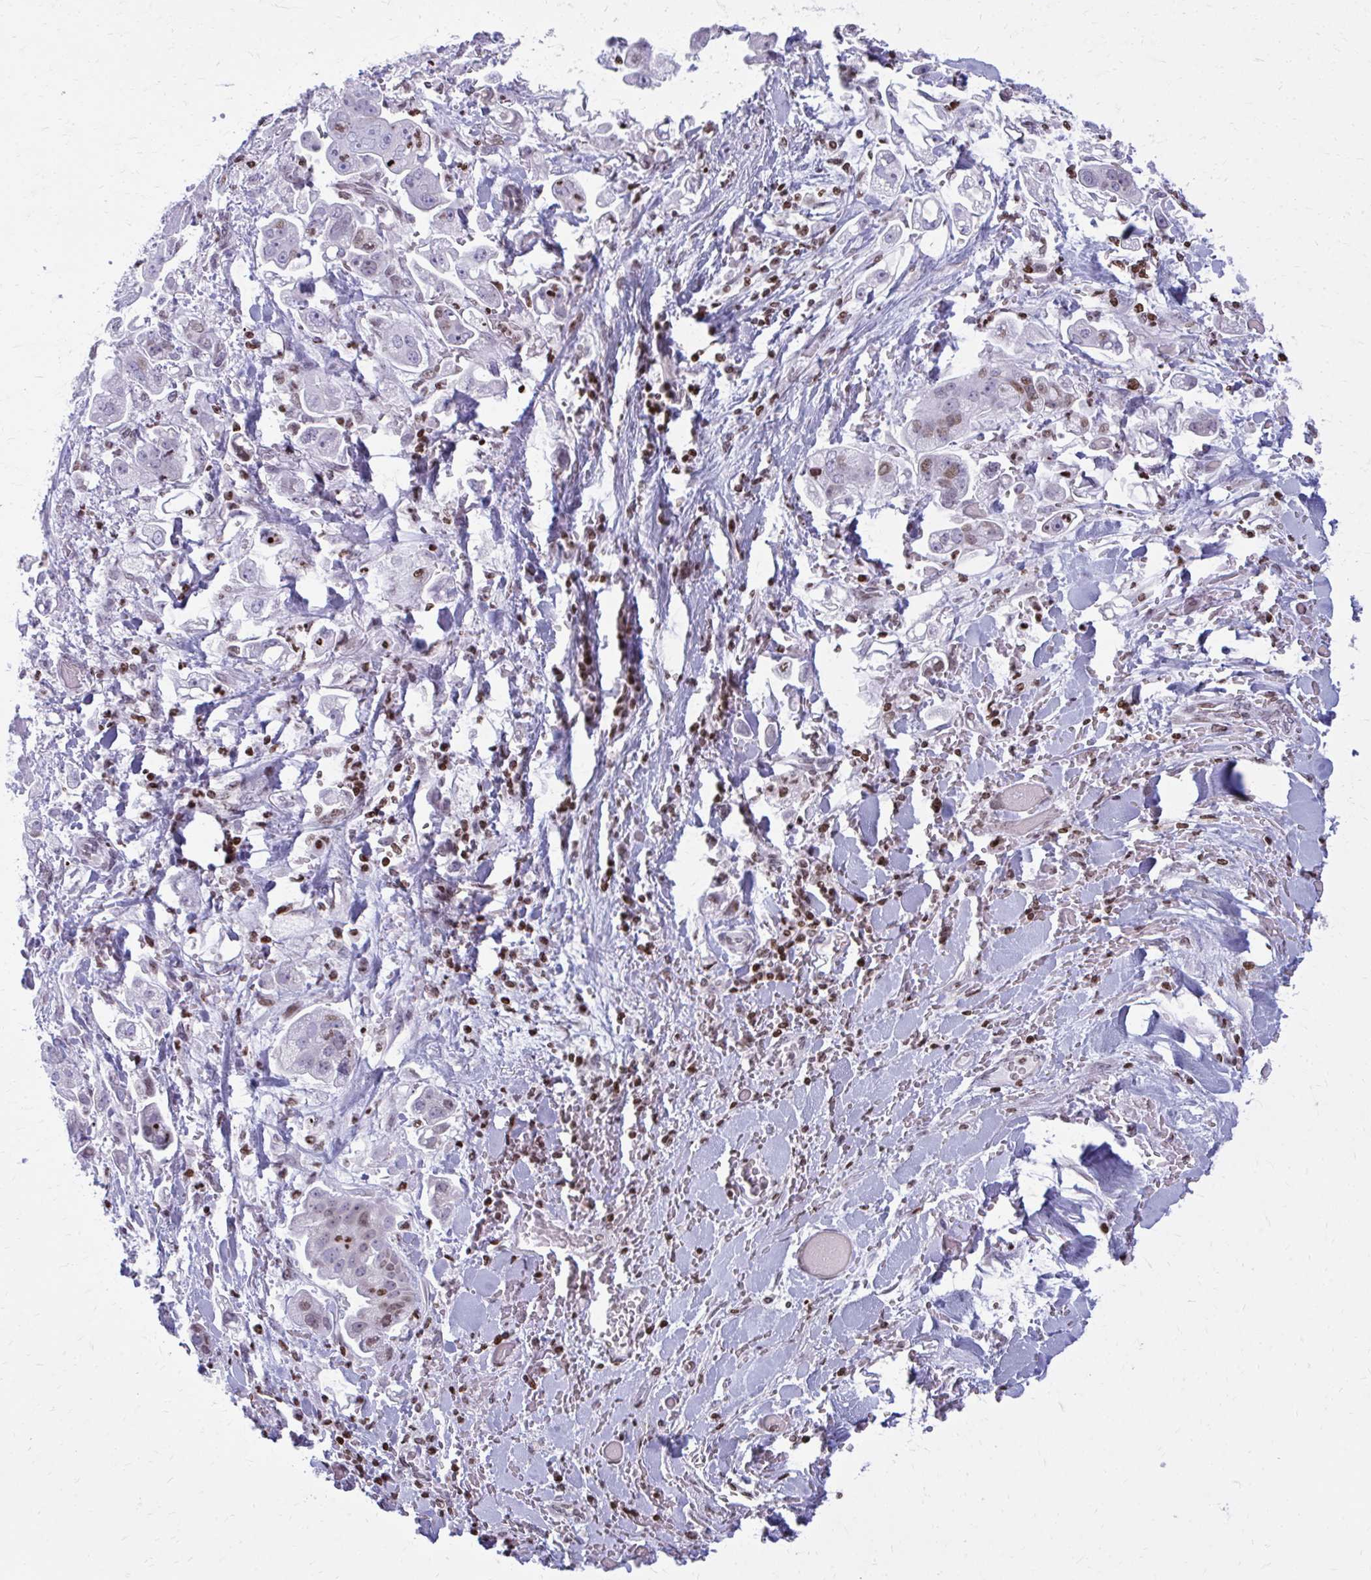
{"staining": {"intensity": "weak", "quantity": "25%-75%", "location": "nuclear"}, "tissue": "stomach cancer", "cell_type": "Tumor cells", "image_type": "cancer", "snomed": [{"axis": "morphology", "description": "Adenocarcinoma, NOS"}, {"axis": "topography", "description": "Stomach"}], "caption": "A low amount of weak nuclear positivity is appreciated in about 25%-75% of tumor cells in adenocarcinoma (stomach) tissue.", "gene": "AP5M1", "patient": {"sex": "male", "age": 62}}